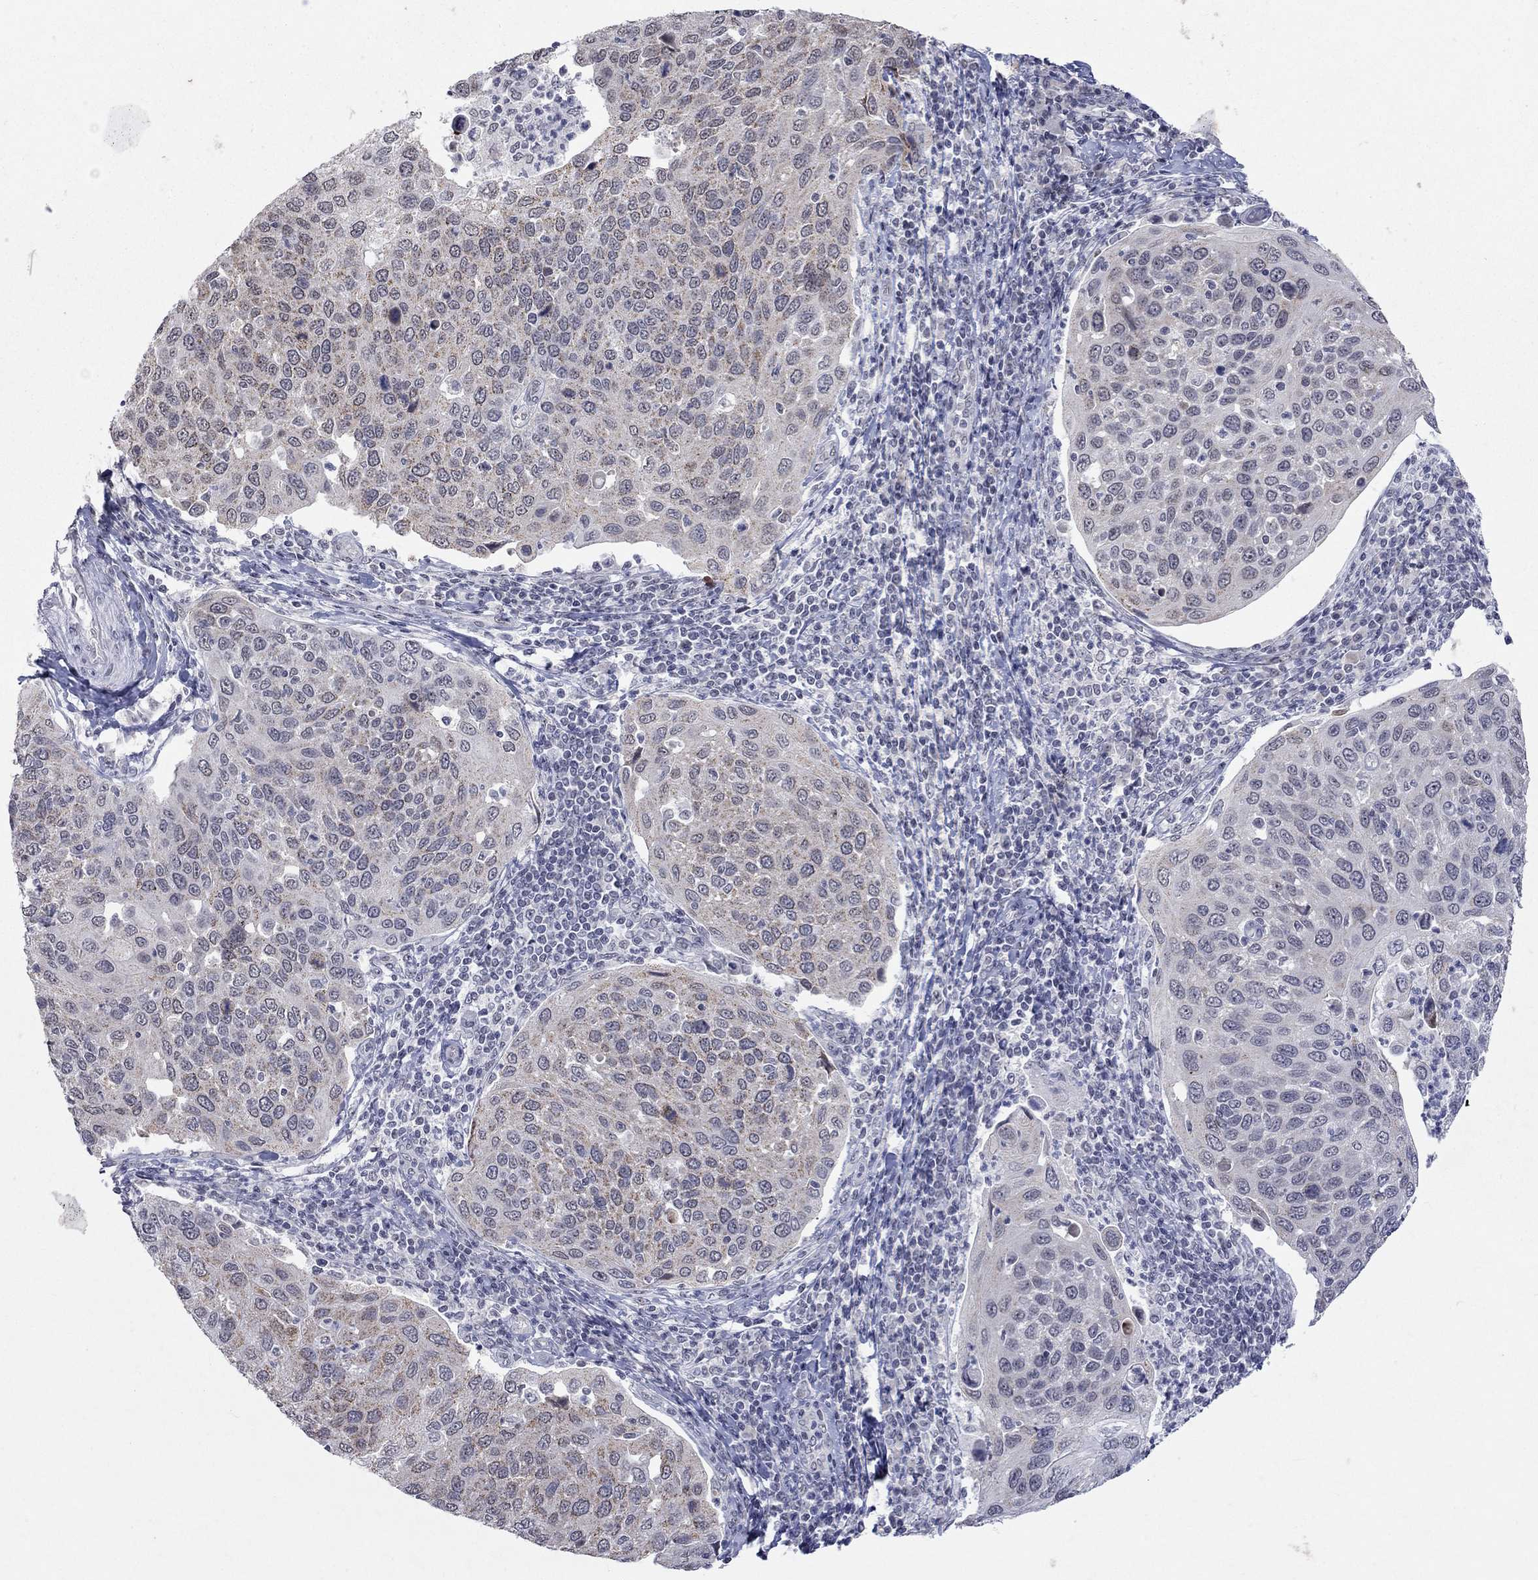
{"staining": {"intensity": "negative", "quantity": "none", "location": "none"}, "tissue": "cervical cancer", "cell_type": "Tumor cells", "image_type": "cancer", "snomed": [{"axis": "morphology", "description": "Squamous cell carcinoma, NOS"}, {"axis": "topography", "description": "Cervix"}], "caption": "Immunohistochemistry of cervical cancer reveals no staining in tumor cells.", "gene": "TMEM143", "patient": {"sex": "female", "age": 54}}